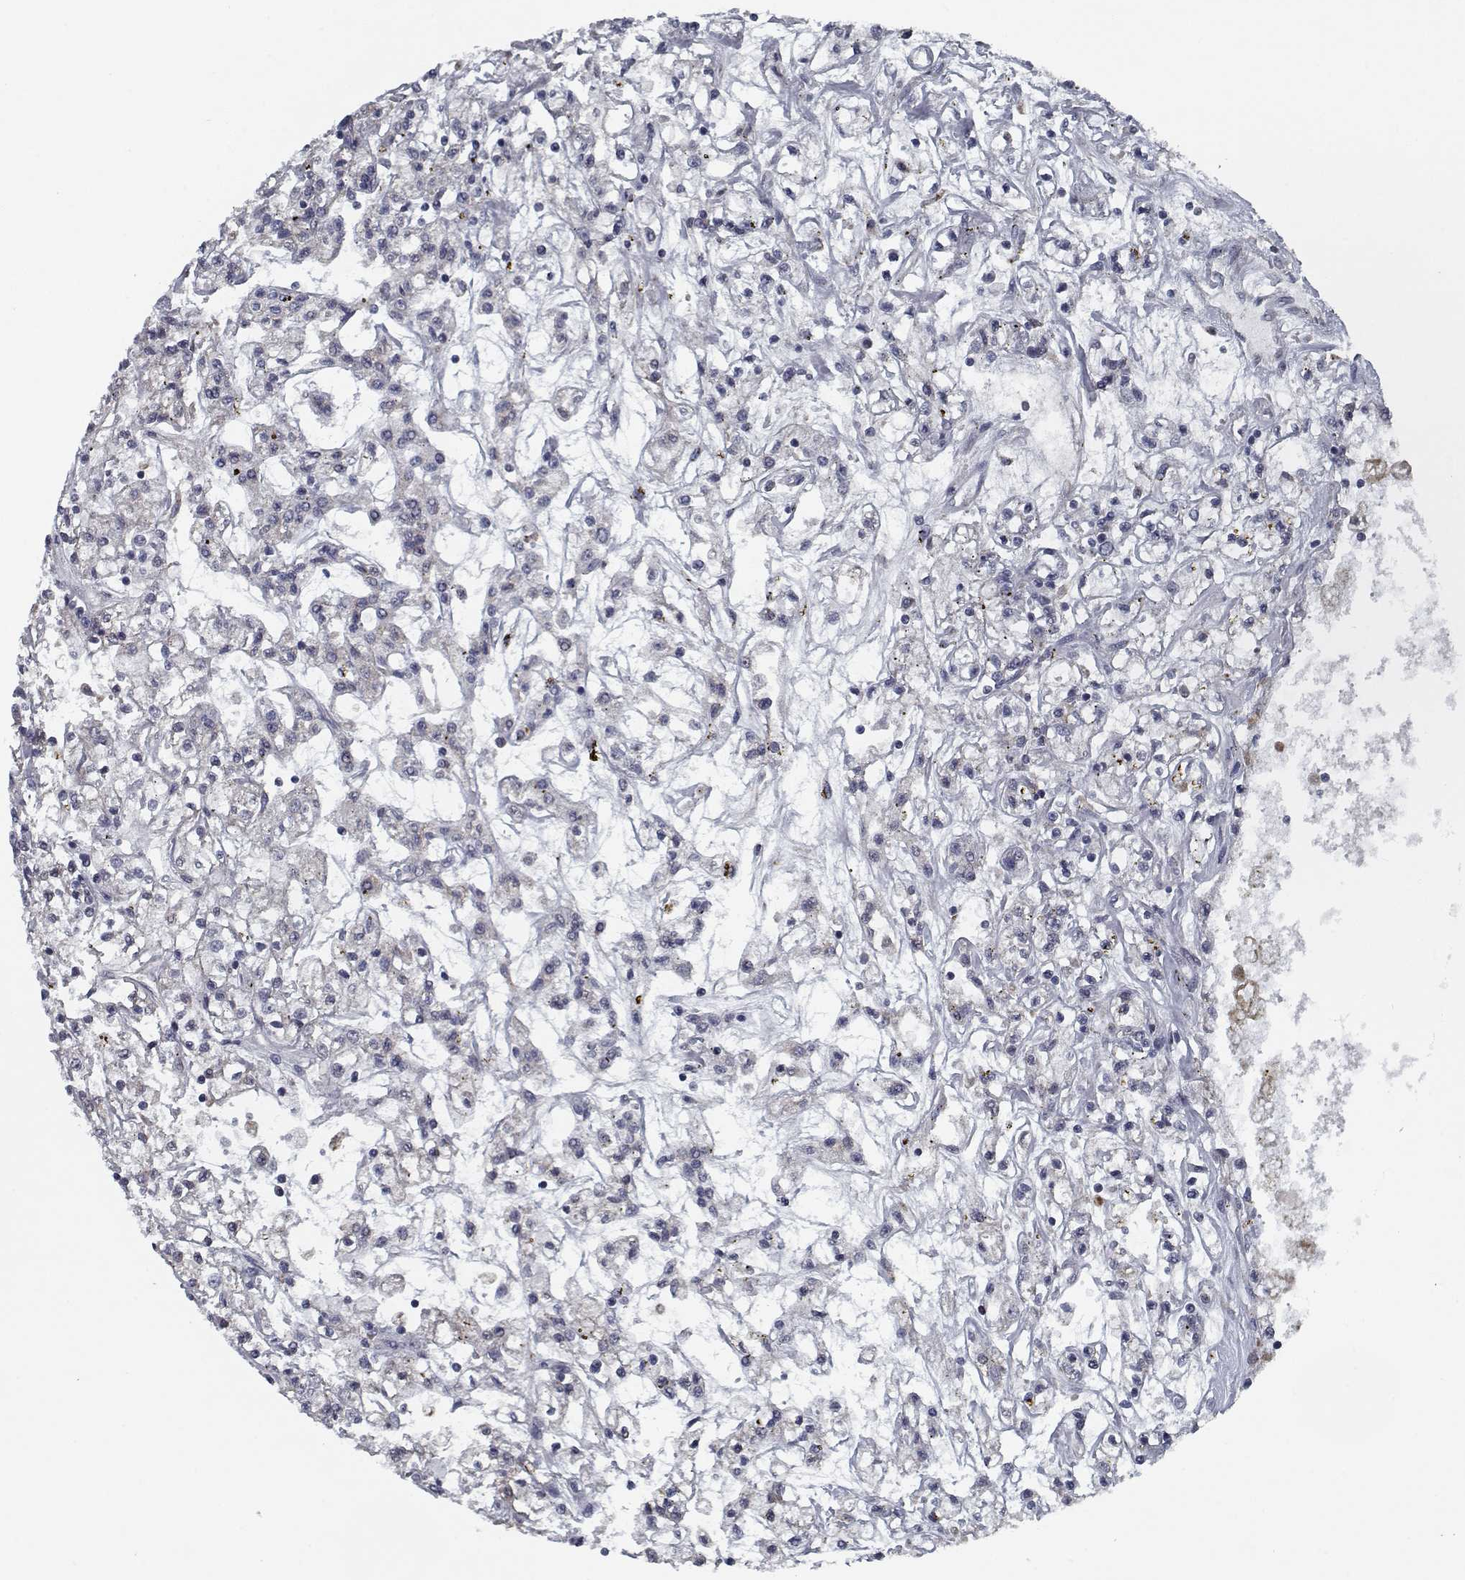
{"staining": {"intensity": "negative", "quantity": "none", "location": "none"}, "tissue": "renal cancer", "cell_type": "Tumor cells", "image_type": "cancer", "snomed": [{"axis": "morphology", "description": "Adenocarcinoma, NOS"}, {"axis": "topography", "description": "Kidney"}], "caption": "This is a photomicrograph of IHC staining of renal cancer, which shows no staining in tumor cells.", "gene": "NLK", "patient": {"sex": "female", "age": 59}}